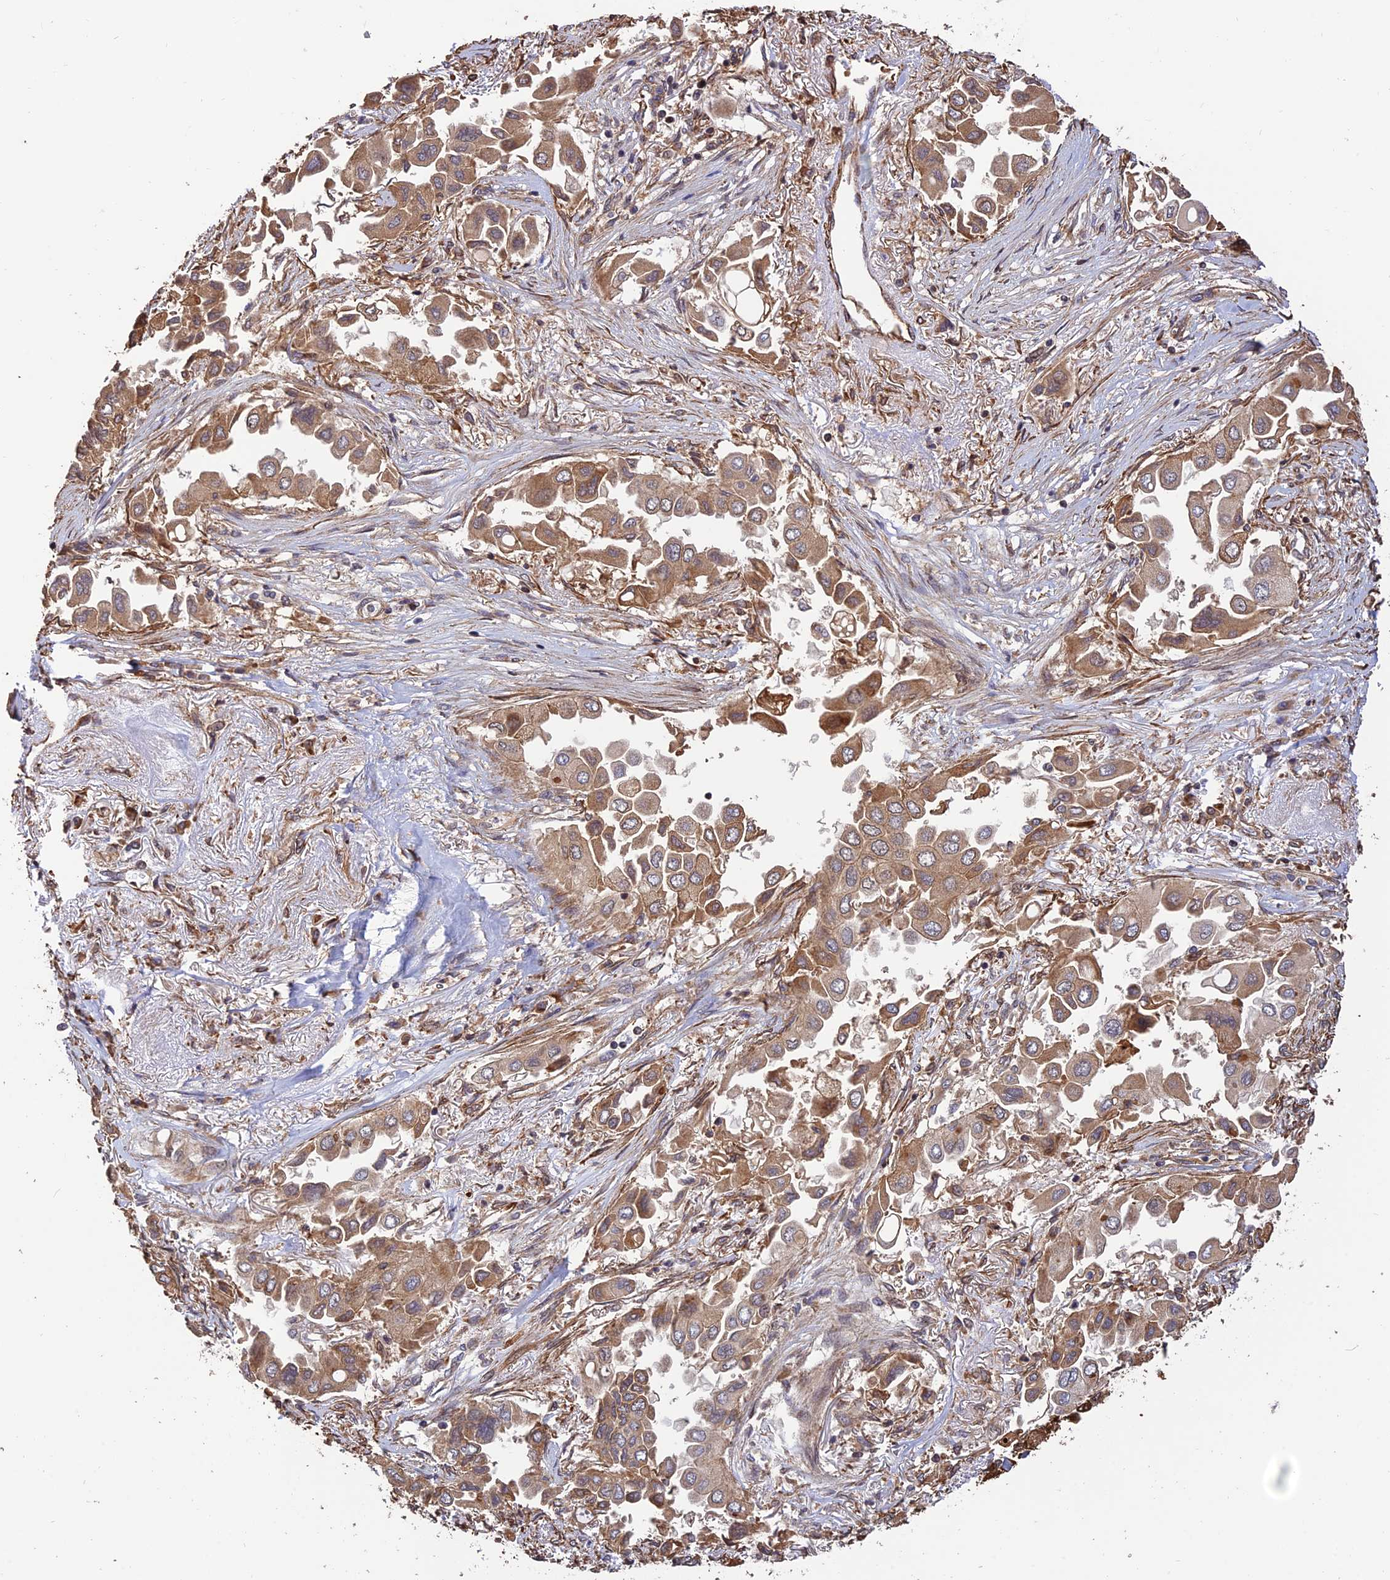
{"staining": {"intensity": "moderate", "quantity": ">75%", "location": "cytoplasmic/membranous"}, "tissue": "lung cancer", "cell_type": "Tumor cells", "image_type": "cancer", "snomed": [{"axis": "morphology", "description": "Adenocarcinoma, NOS"}, {"axis": "topography", "description": "Lung"}], "caption": "DAB immunohistochemical staining of human adenocarcinoma (lung) displays moderate cytoplasmic/membranous protein staining in about >75% of tumor cells.", "gene": "CREBL2", "patient": {"sex": "female", "age": 76}}